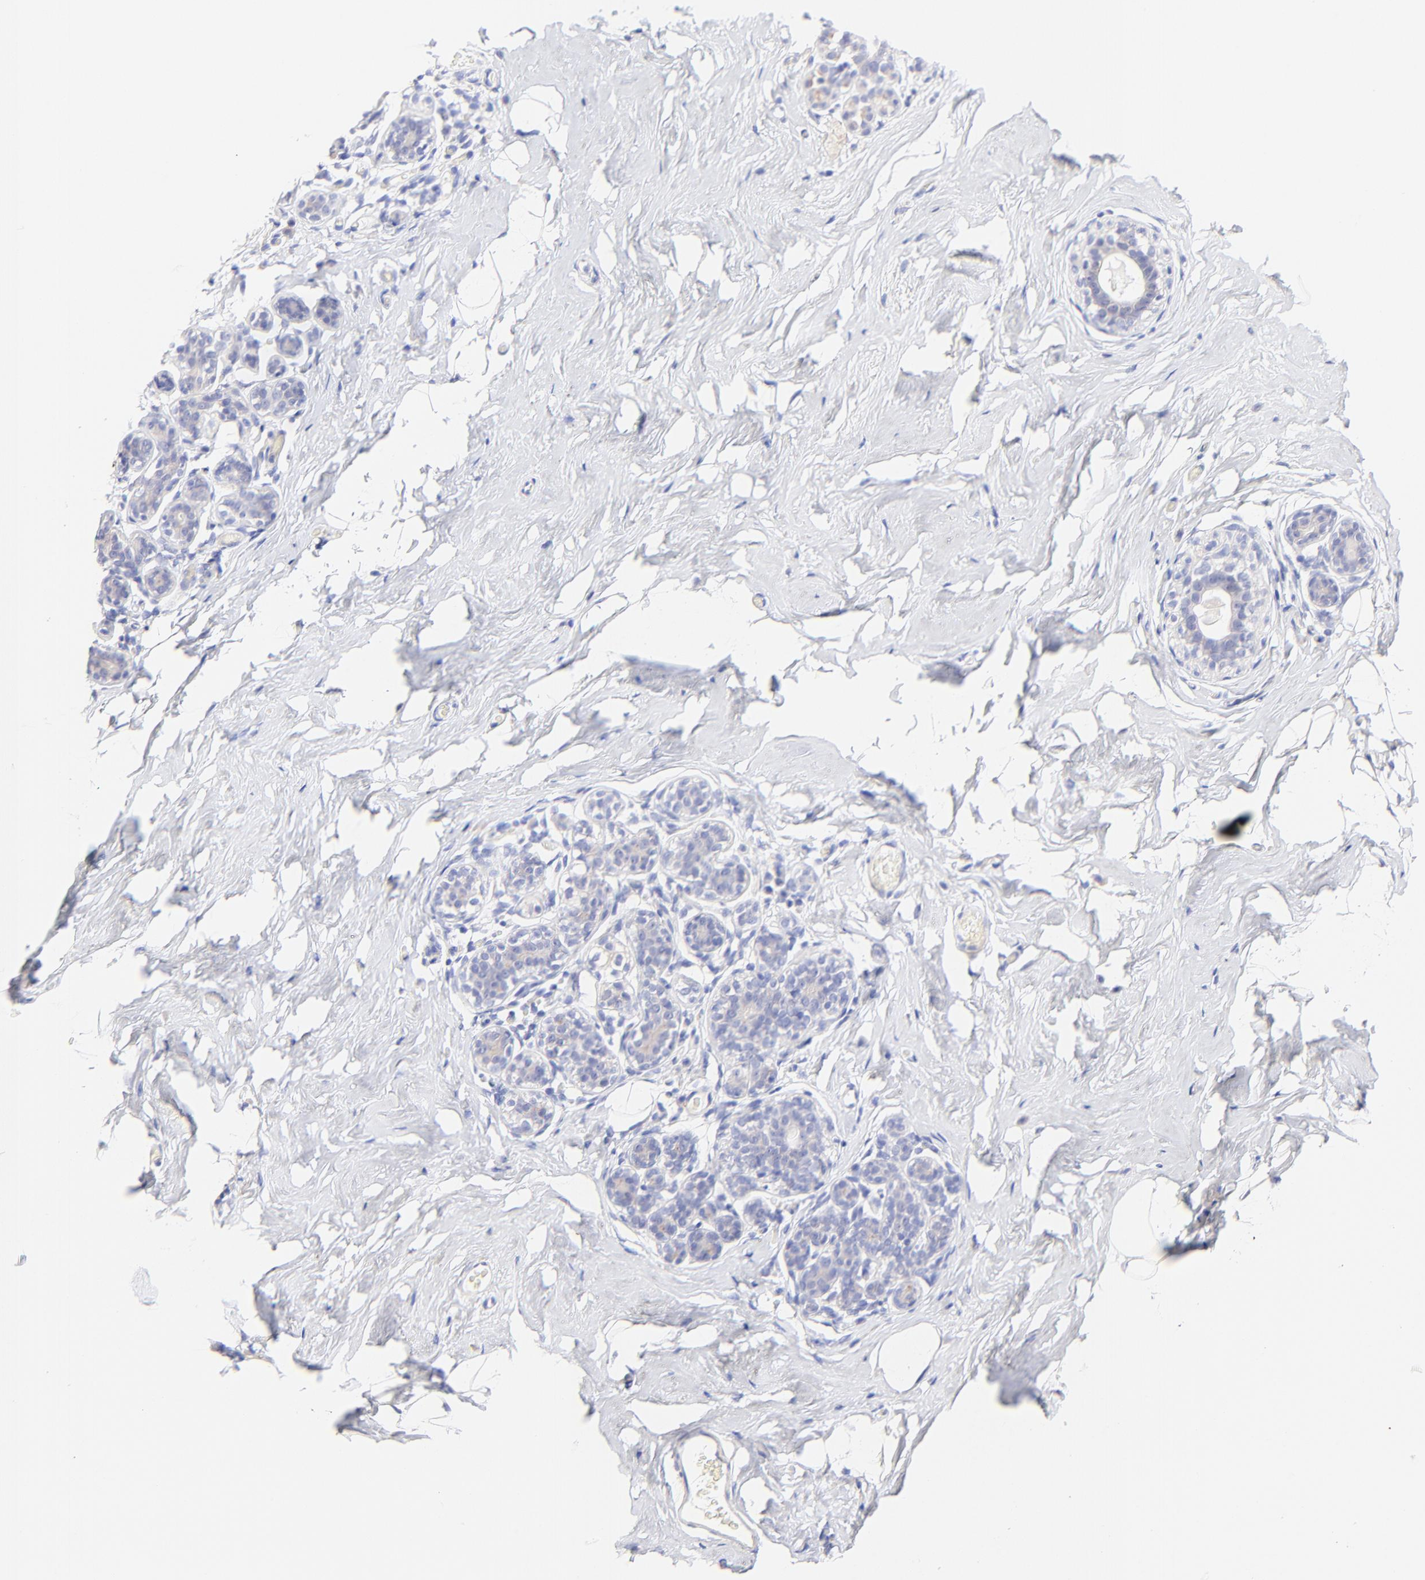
{"staining": {"intensity": "negative", "quantity": "none", "location": "none"}, "tissue": "breast", "cell_type": "Adipocytes", "image_type": "normal", "snomed": [{"axis": "morphology", "description": "Normal tissue, NOS"}, {"axis": "topography", "description": "Breast"}, {"axis": "topography", "description": "Soft tissue"}], "caption": "Adipocytes show no significant protein expression in unremarkable breast. (DAB IHC with hematoxylin counter stain).", "gene": "RAB3A", "patient": {"sex": "female", "age": 75}}